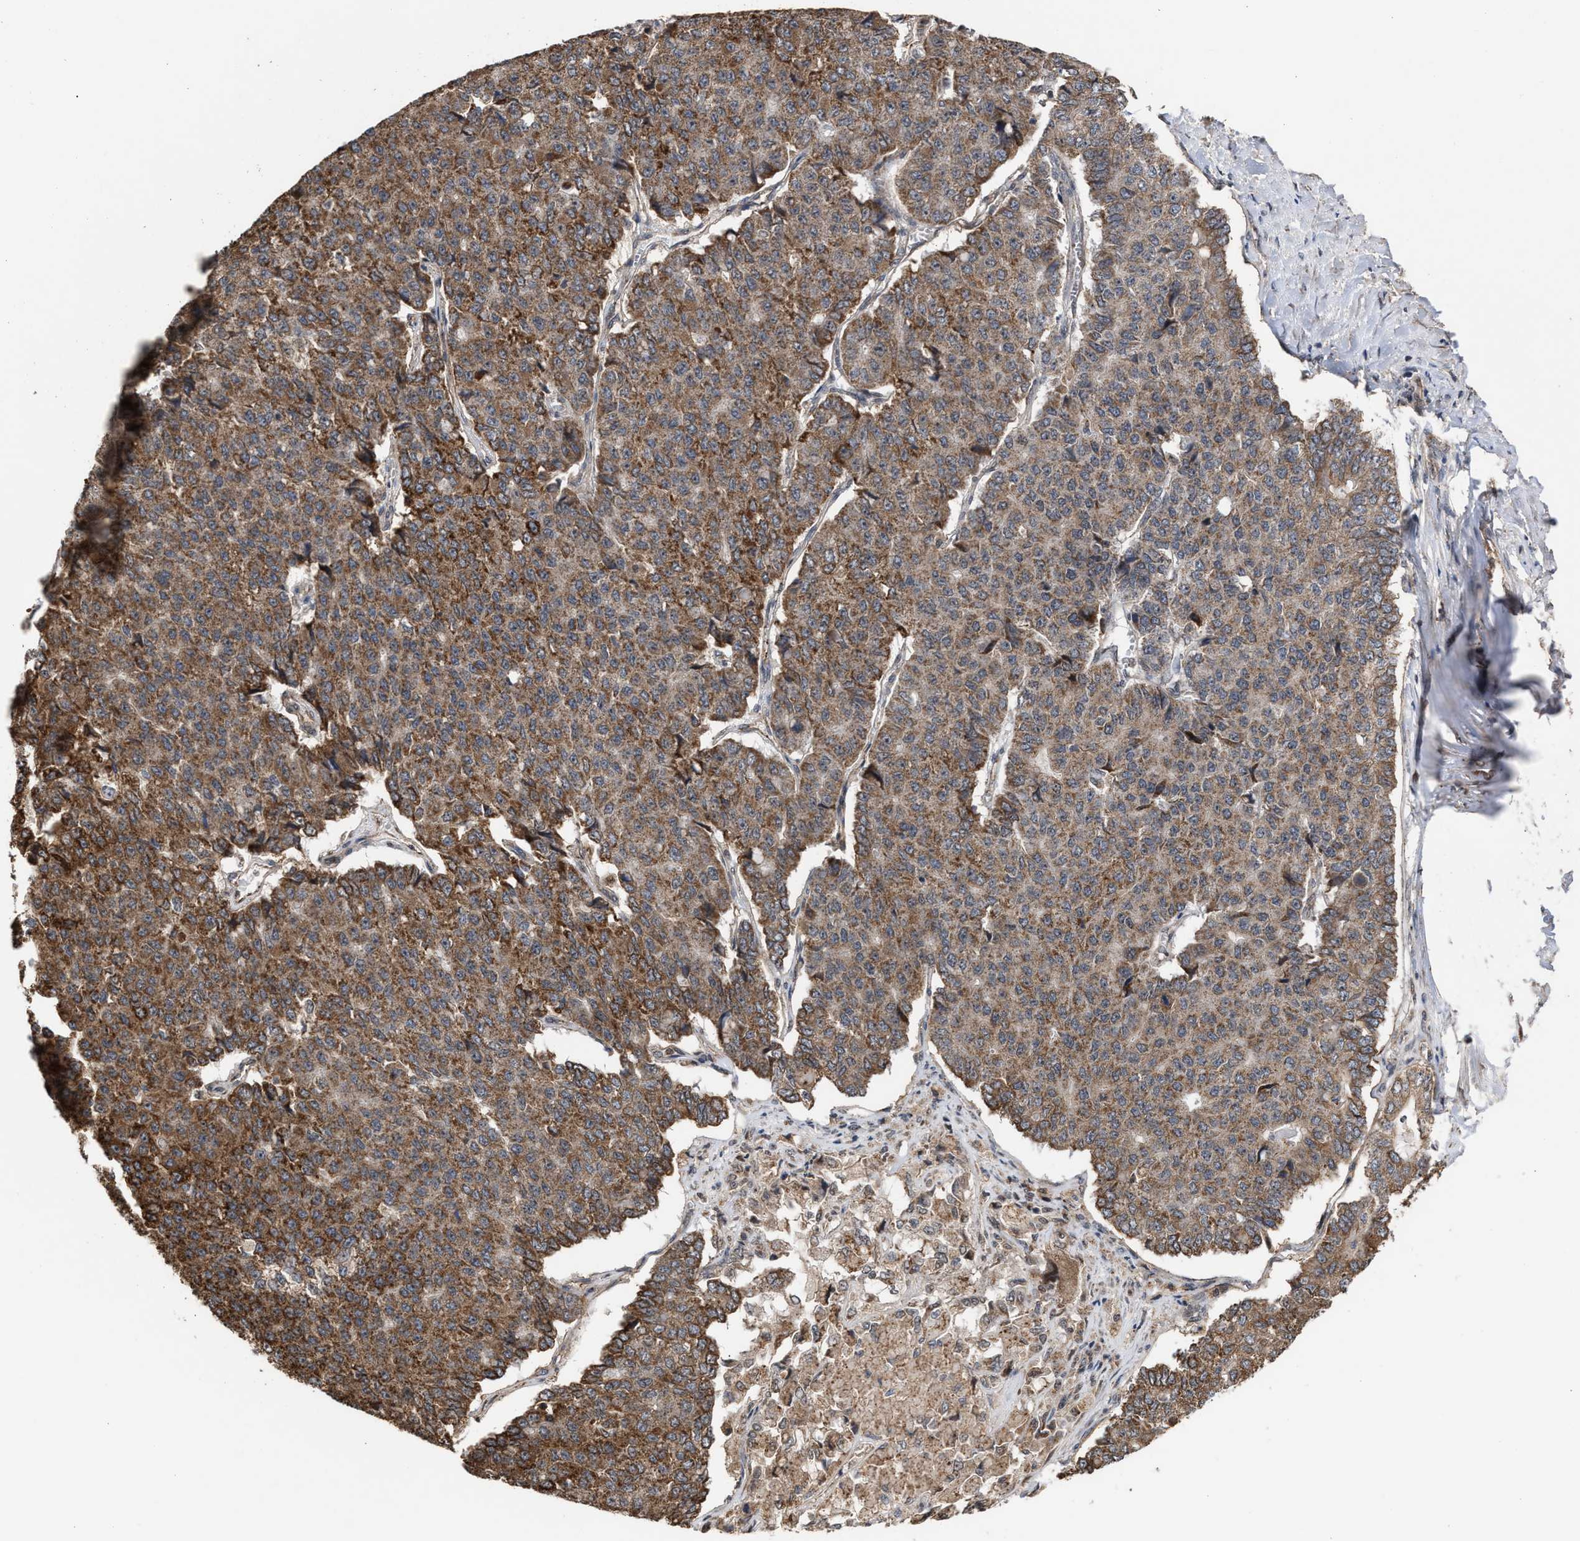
{"staining": {"intensity": "moderate", "quantity": ">75%", "location": "cytoplasmic/membranous"}, "tissue": "pancreatic cancer", "cell_type": "Tumor cells", "image_type": "cancer", "snomed": [{"axis": "morphology", "description": "Adenocarcinoma, NOS"}, {"axis": "topography", "description": "Pancreas"}], "caption": "A micrograph of human pancreatic cancer stained for a protein exhibits moderate cytoplasmic/membranous brown staining in tumor cells. Nuclei are stained in blue.", "gene": "EXOSC2", "patient": {"sex": "male", "age": 50}}